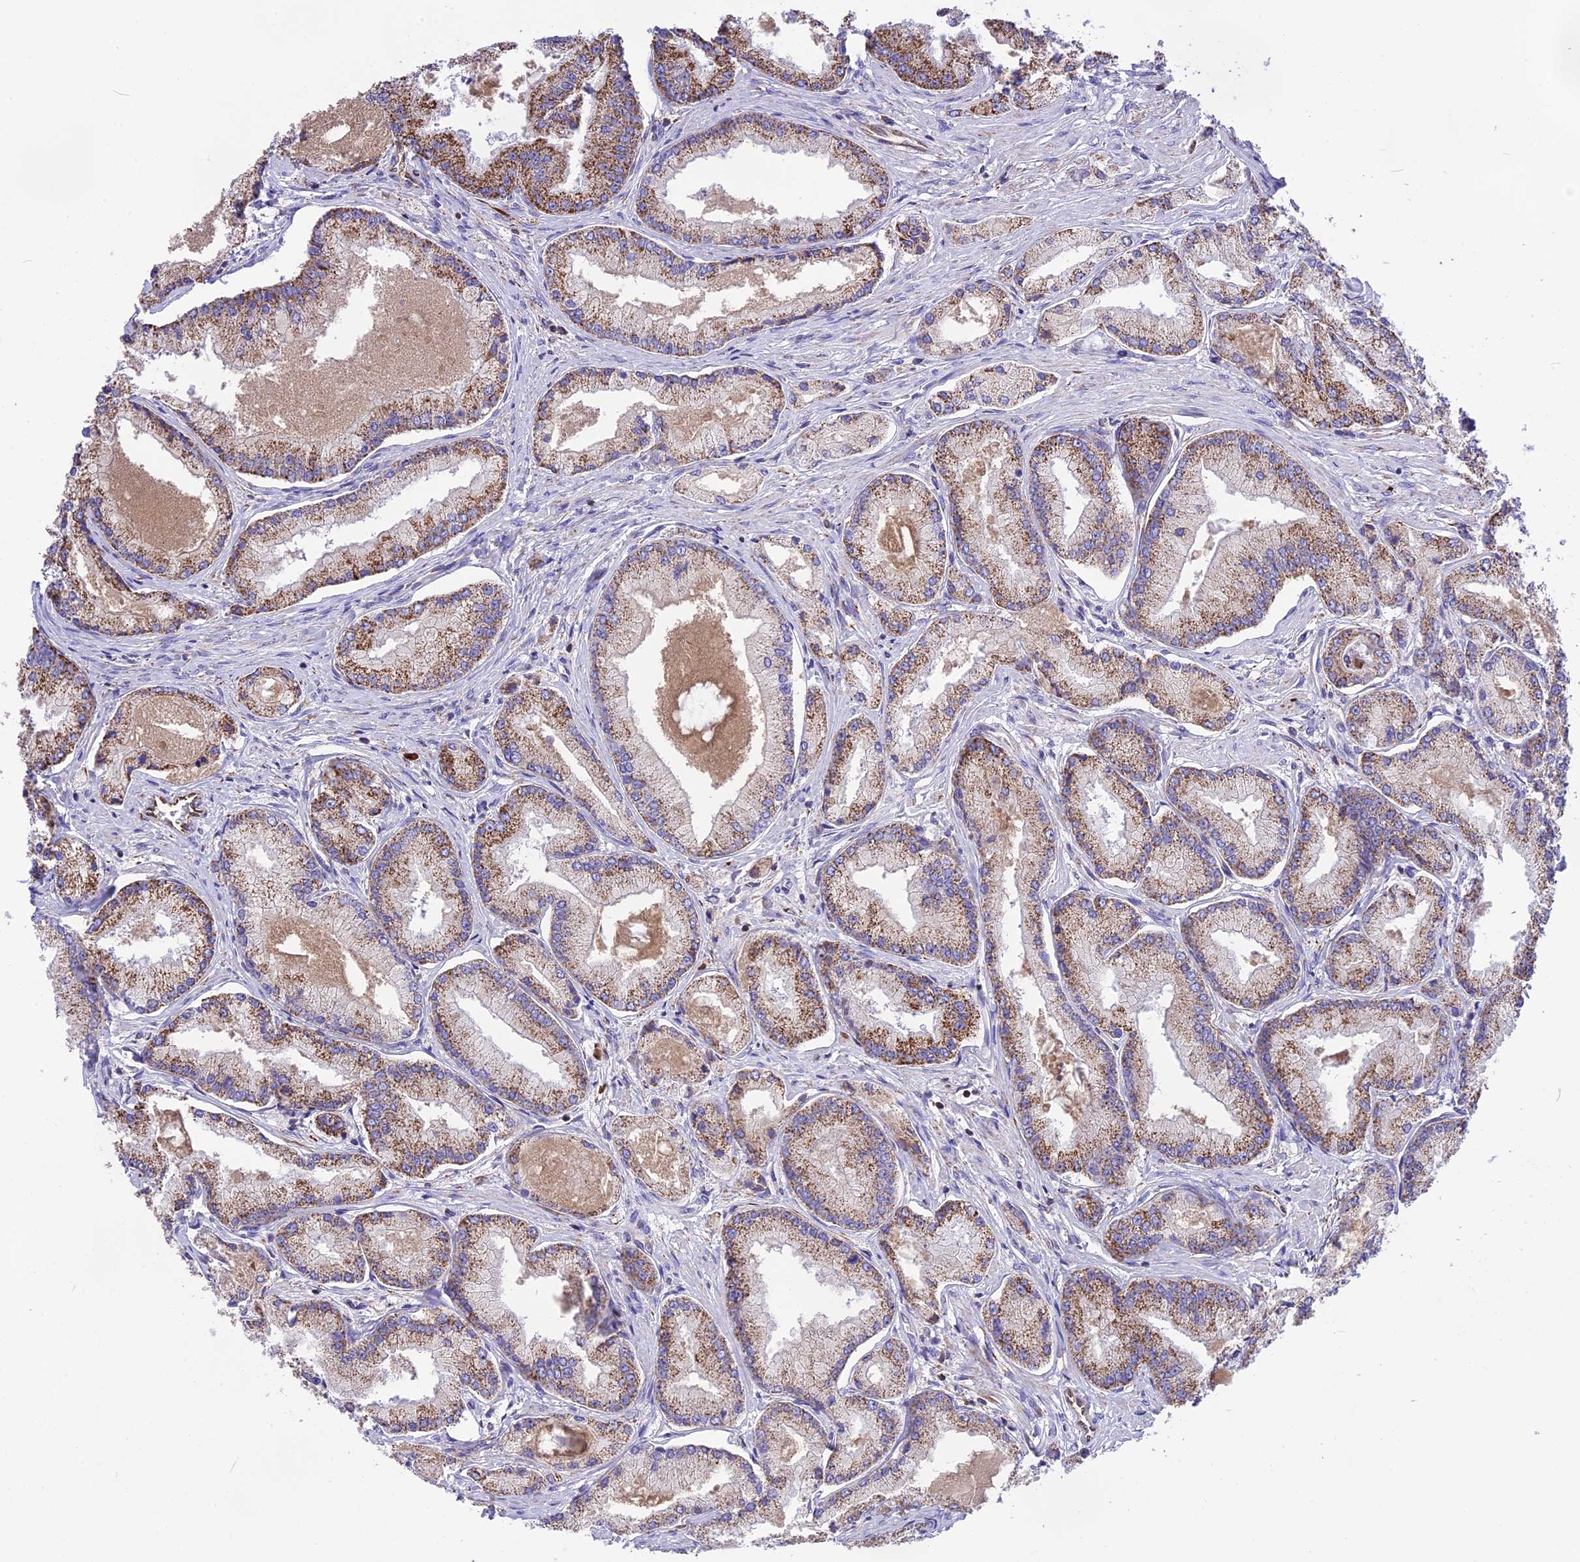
{"staining": {"intensity": "moderate", "quantity": ">75%", "location": "cytoplasmic/membranous"}, "tissue": "prostate cancer", "cell_type": "Tumor cells", "image_type": "cancer", "snomed": [{"axis": "morphology", "description": "Adenocarcinoma, Low grade"}, {"axis": "topography", "description": "Prostate"}], "caption": "Moderate cytoplasmic/membranous staining is seen in approximately >75% of tumor cells in low-grade adenocarcinoma (prostate).", "gene": "DOC2B", "patient": {"sex": "male", "age": 74}}